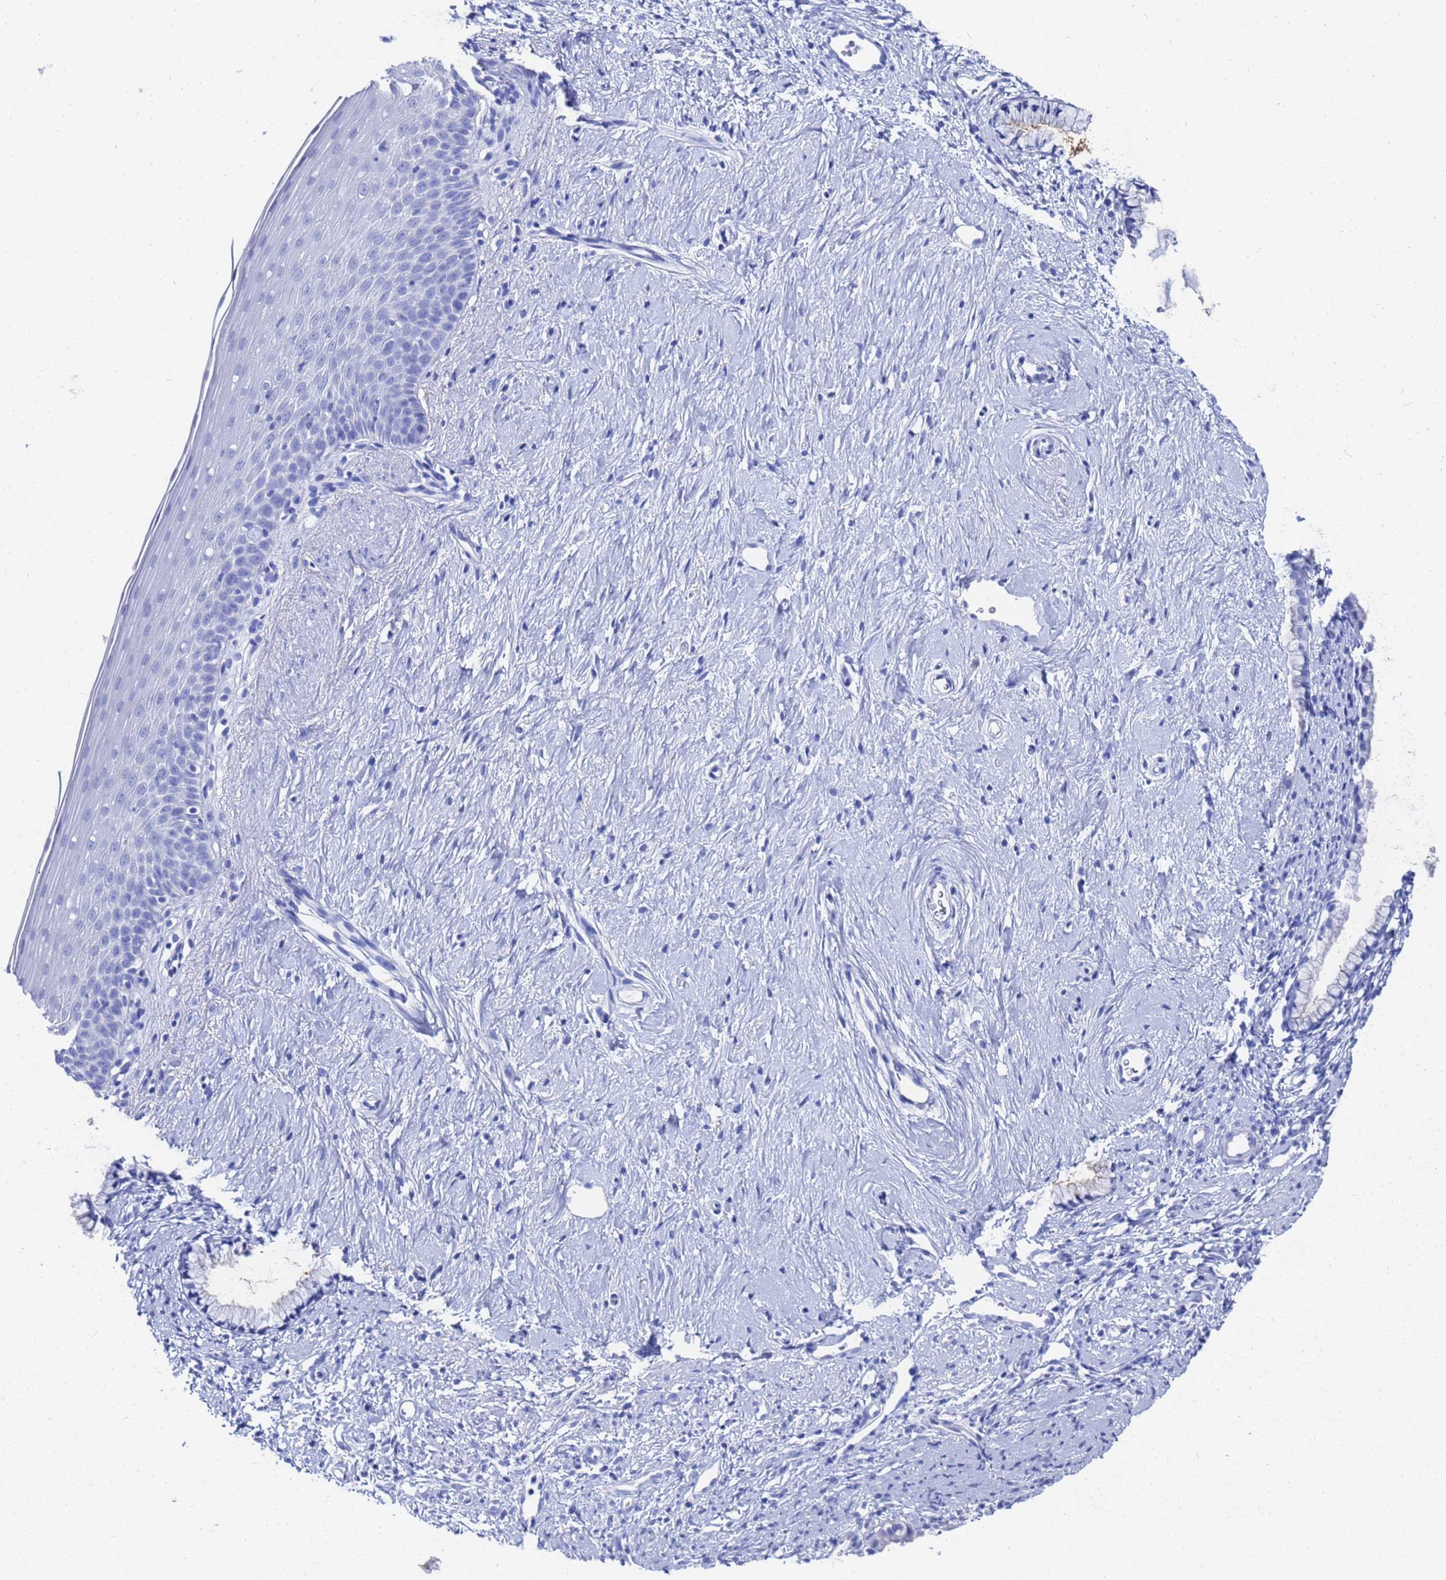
{"staining": {"intensity": "strong", "quantity": "<25%", "location": "cytoplasmic/membranous"}, "tissue": "cervix", "cell_type": "Glandular cells", "image_type": "normal", "snomed": [{"axis": "morphology", "description": "Normal tissue, NOS"}, {"axis": "topography", "description": "Cervix"}], "caption": "Protein staining exhibits strong cytoplasmic/membranous staining in approximately <25% of glandular cells in benign cervix. The staining was performed using DAB to visualize the protein expression in brown, while the nuclei were stained in blue with hematoxylin (Magnification: 20x).", "gene": "GGT1", "patient": {"sex": "female", "age": 57}}